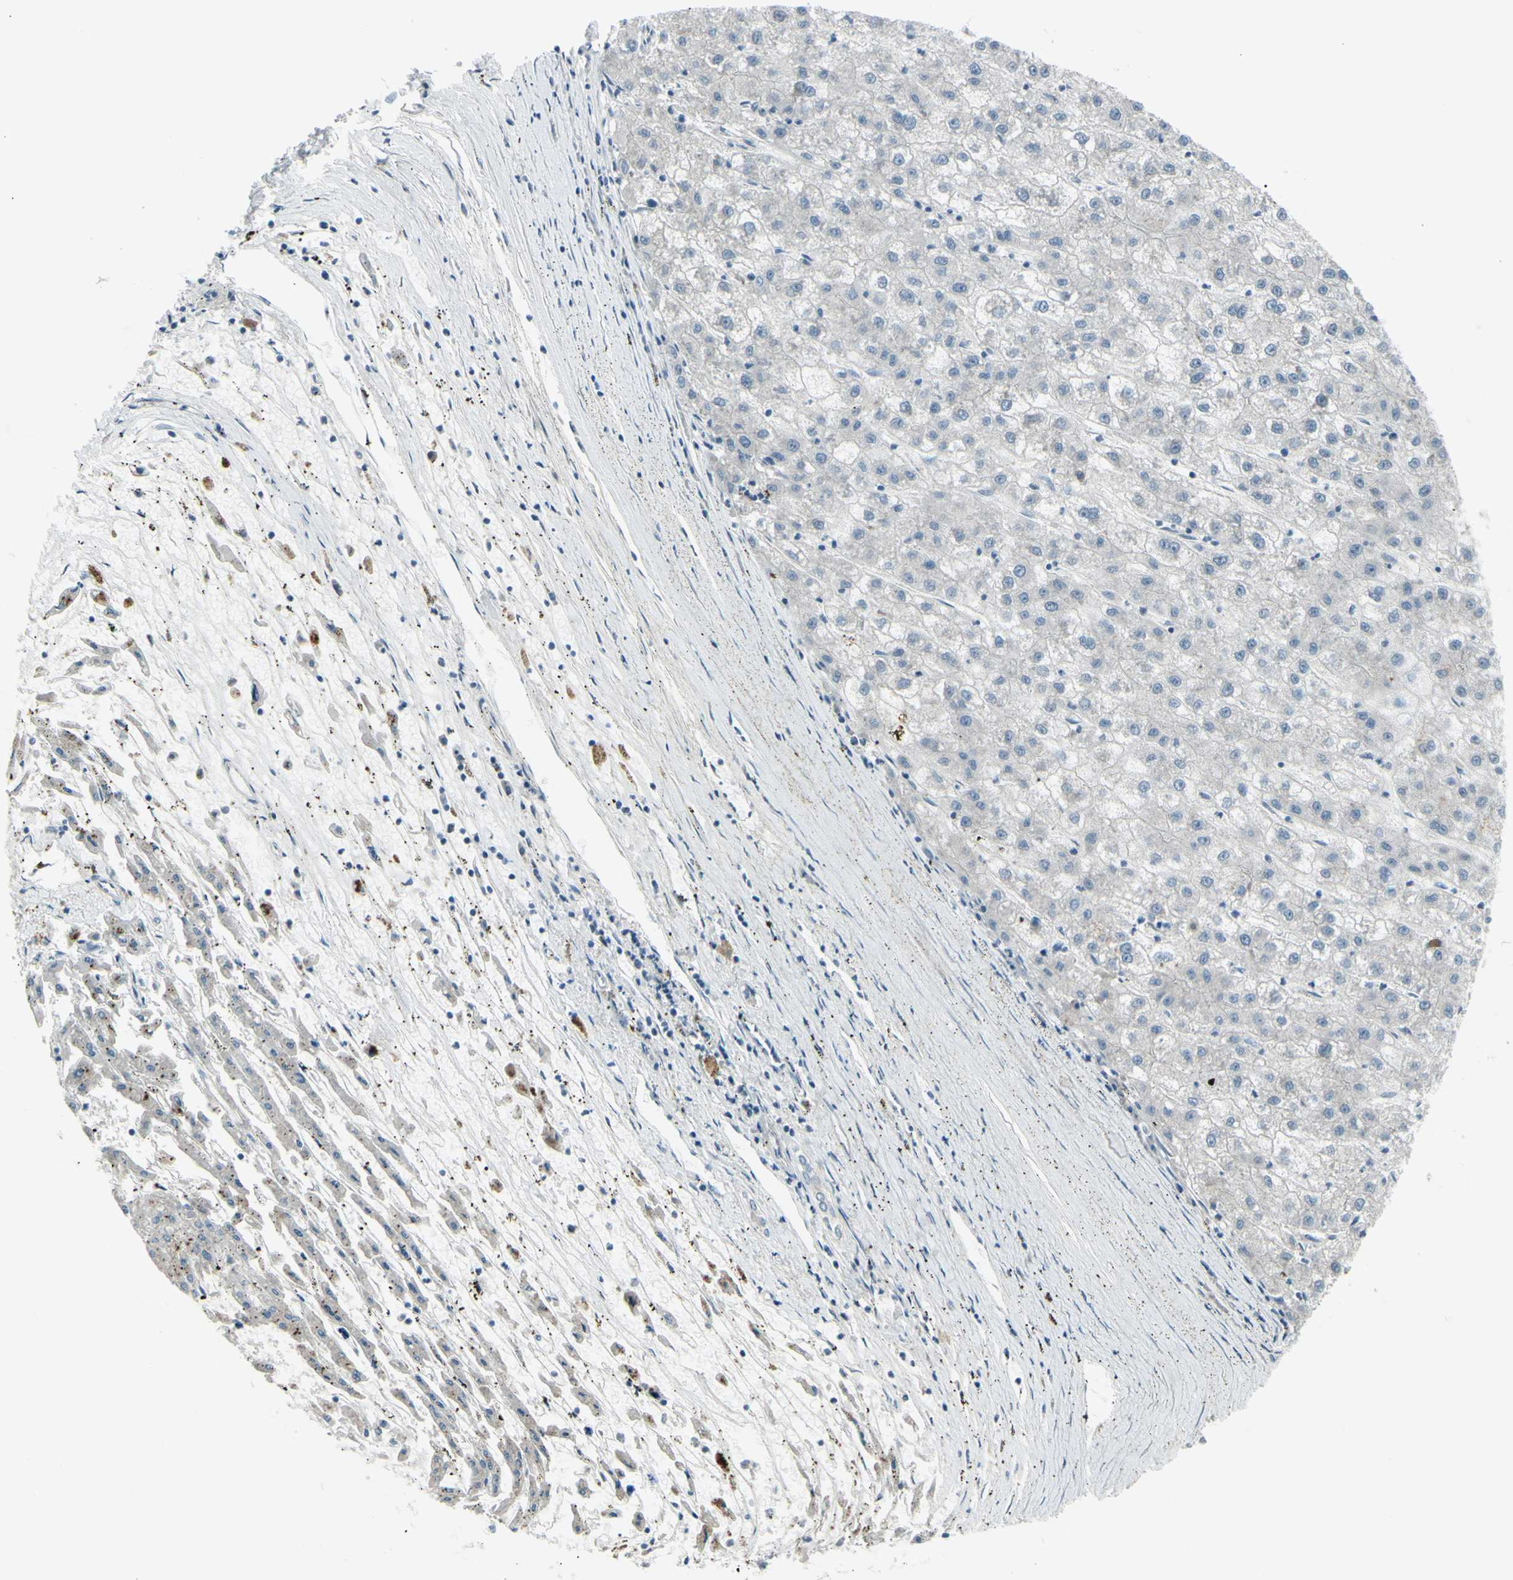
{"staining": {"intensity": "negative", "quantity": "none", "location": "none"}, "tissue": "liver cancer", "cell_type": "Tumor cells", "image_type": "cancer", "snomed": [{"axis": "morphology", "description": "Carcinoma, Hepatocellular, NOS"}, {"axis": "topography", "description": "Liver"}], "caption": "High power microscopy image of an immunohistochemistry (IHC) micrograph of liver cancer (hepatocellular carcinoma), revealing no significant staining in tumor cells. (Stains: DAB (3,3'-diaminobenzidine) immunohistochemistry with hematoxylin counter stain, Microscopy: brightfield microscopy at high magnification).", "gene": "SH3GL2", "patient": {"sex": "male", "age": 72}}